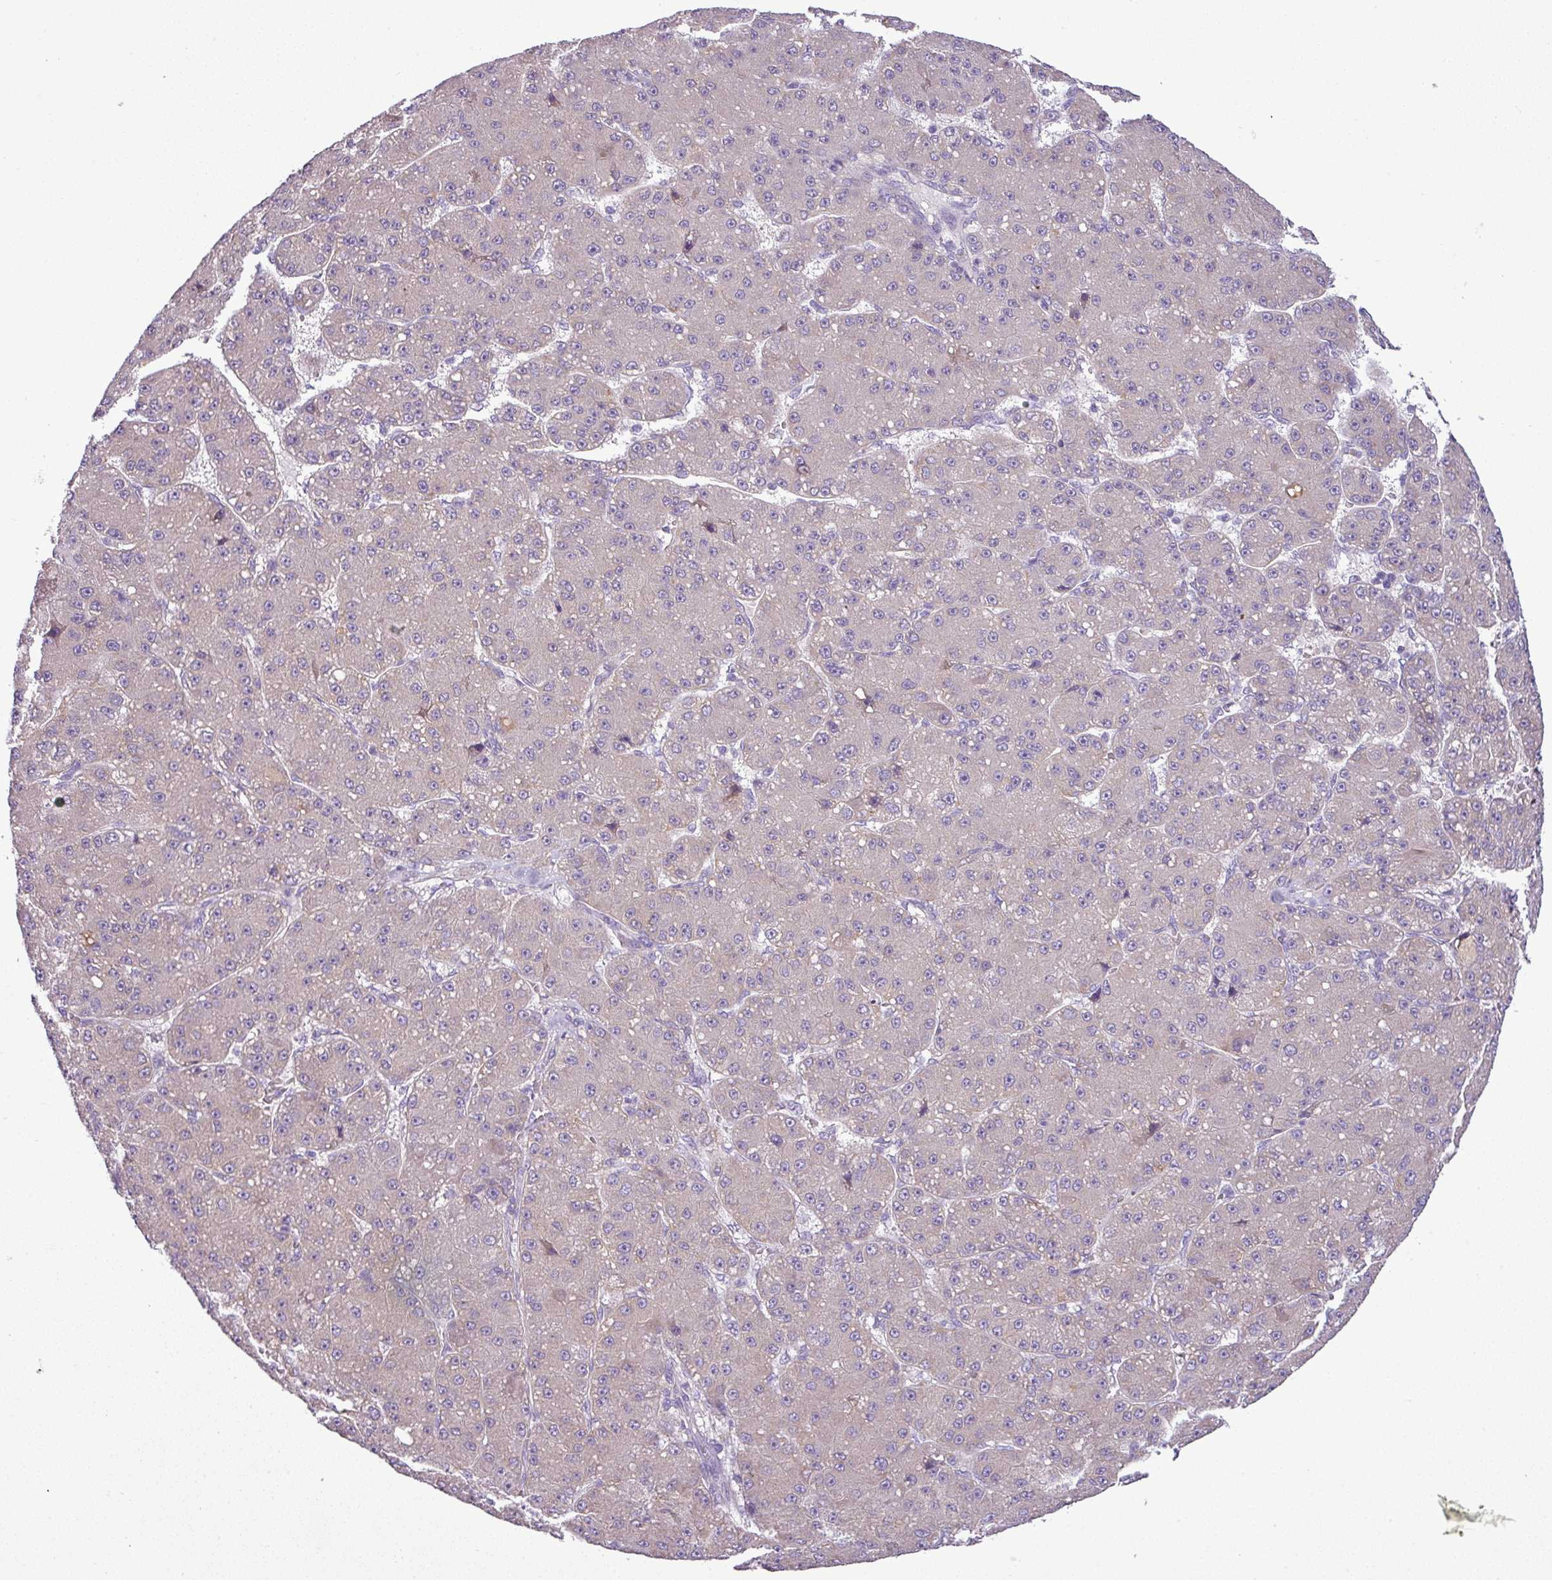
{"staining": {"intensity": "negative", "quantity": "none", "location": "none"}, "tissue": "liver cancer", "cell_type": "Tumor cells", "image_type": "cancer", "snomed": [{"axis": "morphology", "description": "Carcinoma, Hepatocellular, NOS"}, {"axis": "topography", "description": "Liver"}], "caption": "Immunohistochemistry (IHC) of hepatocellular carcinoma (liver) demonstrates no positivity in tumor cells. Brightfield microscopy of IHC stained with DAB (brown) and hematoxylin (blue), captured at high magnification.", "gene": "MOCS3", "patient": {"sex": "male", "age": 67}}